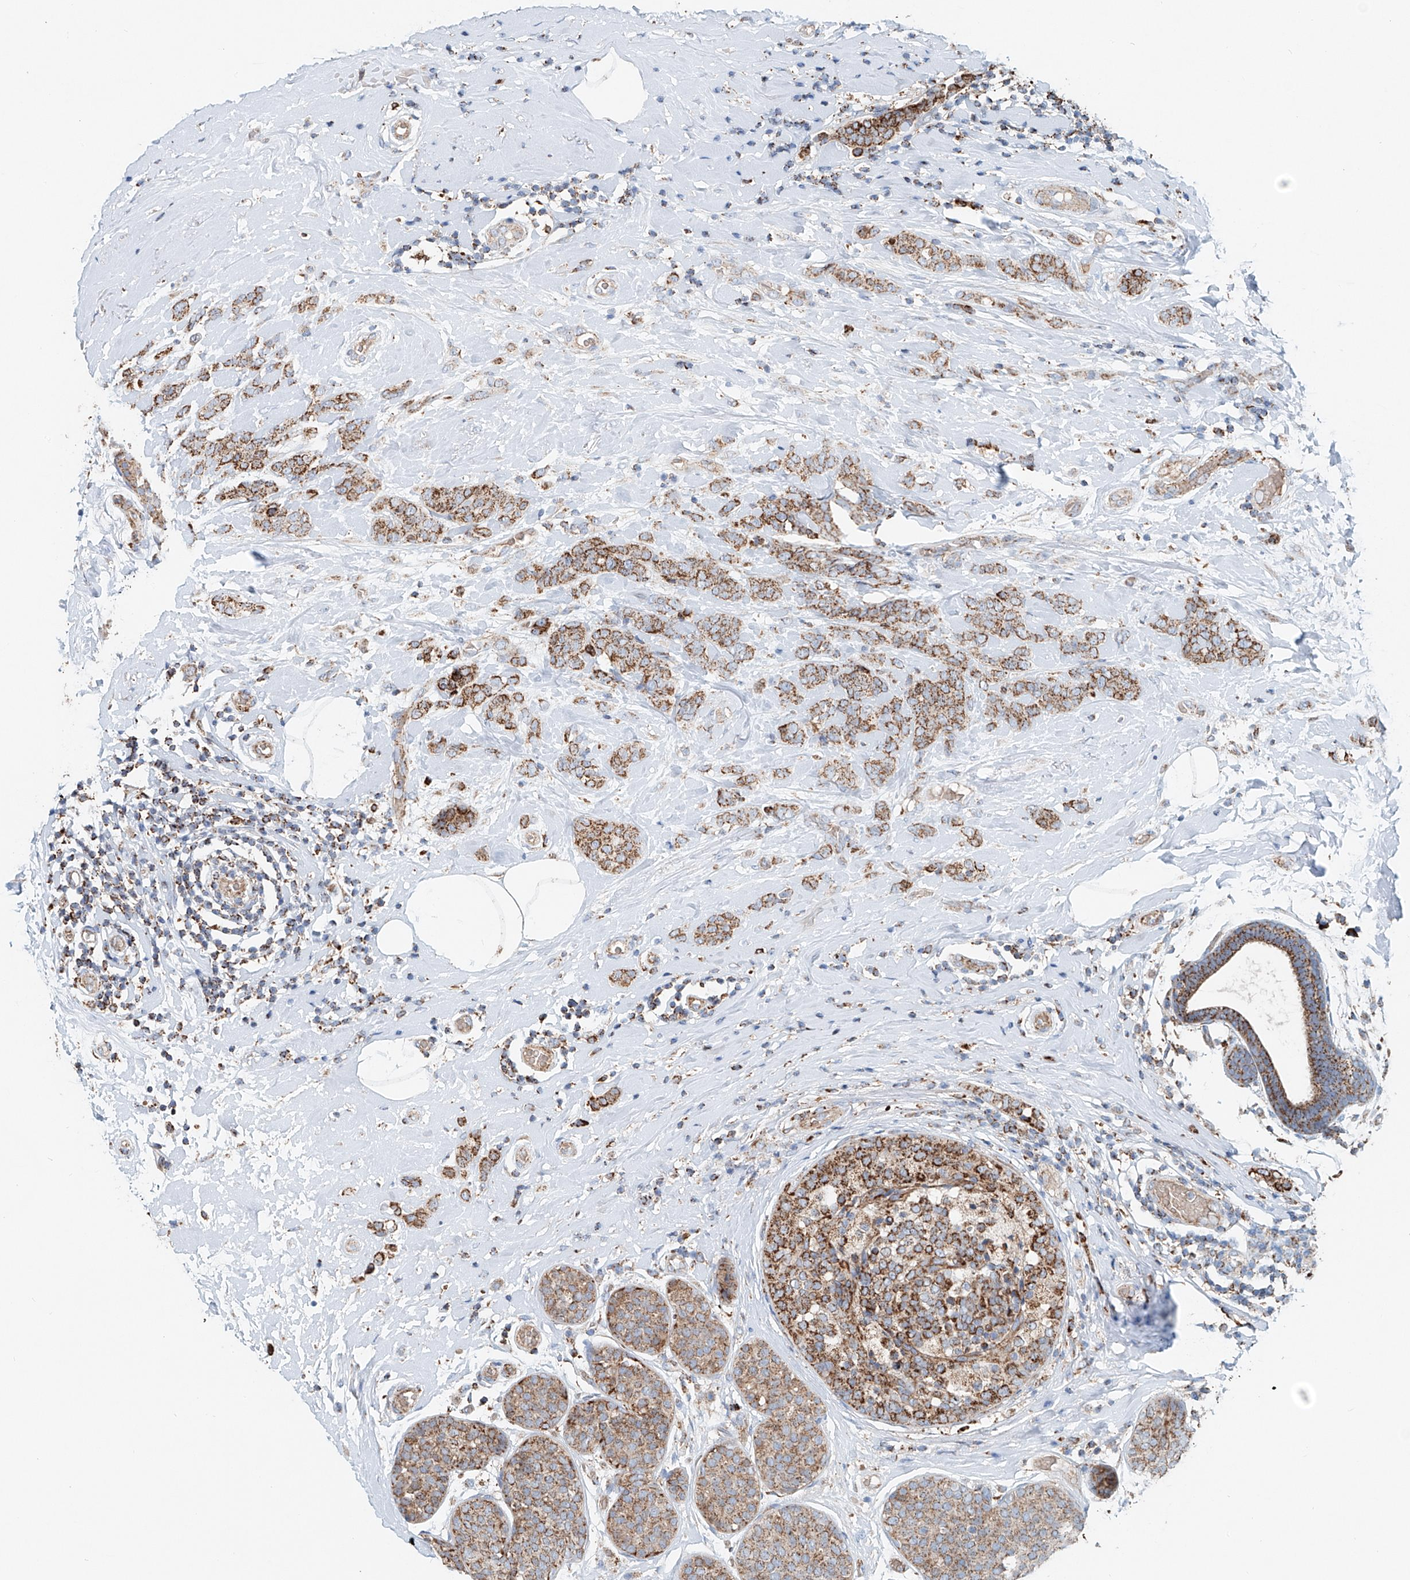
{"staining": {"intensity": "moderate", "quantity": ">75%", "location": "cytoplasmic/membranous"}, "tissue": "breast cancer", "cell_type": "Tumor cells", "image_type": "cancer", "snomed": [{"axis": "morphology", "description": "Lobular carcinoma, in situ"}, {"axis": "morphology", "description": "Lobular carcinoma"}, {"axis": "topography", "description": "Breast"}], "caption": "Immunohistochemical staining of human breast lobular carcinoma shows moderate cytoplasmic/membranous protein expression in about >75% of tumor cells.", "gene": "CARD10", "patient": {"sex": "female", "age": 41}}